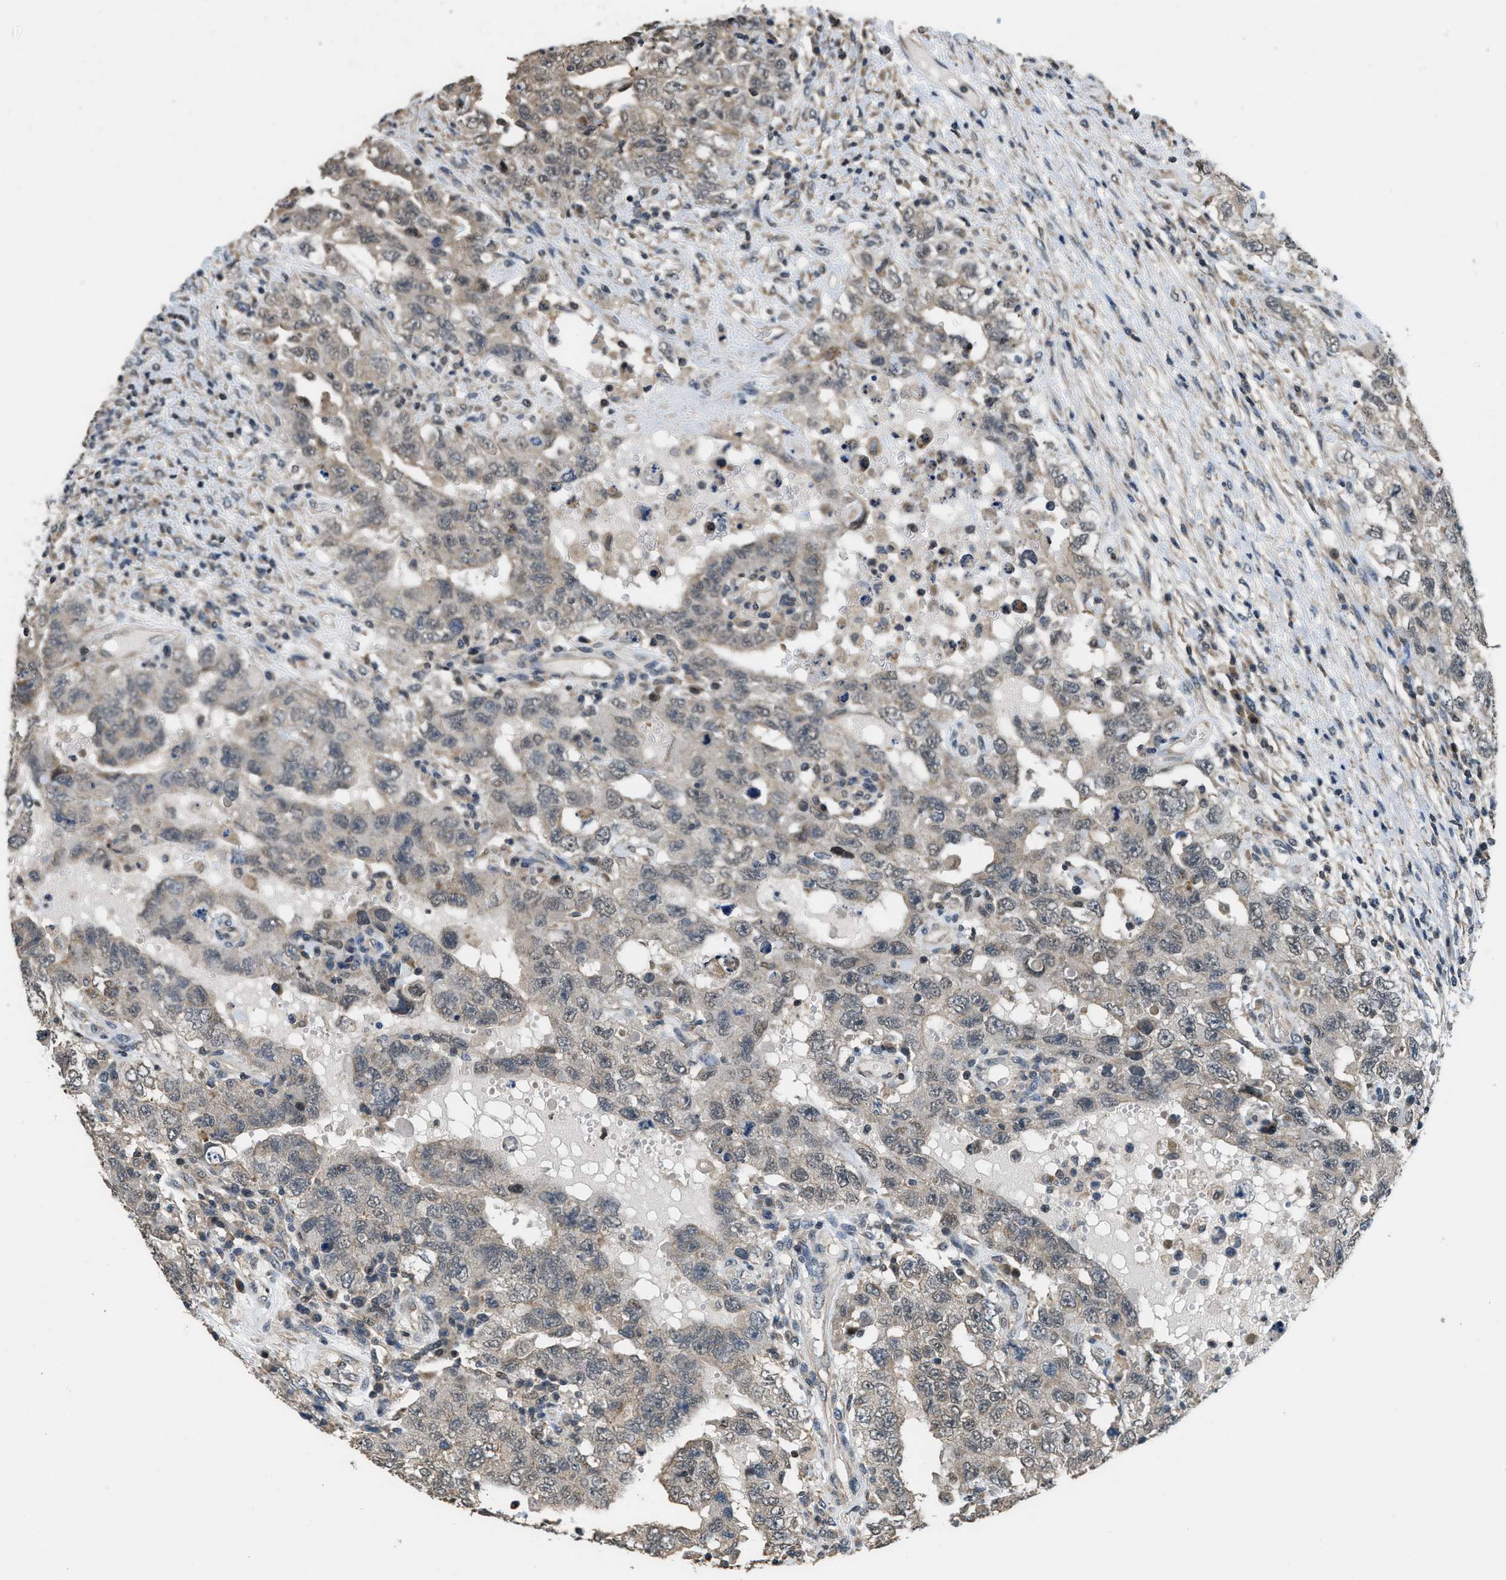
{"staining": {"intensity": "weak", "quantity": ">75%", "location": "cytoplasmic/membranous,nuclear"}, "tissue": "testis cancer", "cell_type": "Tumor cells", "image_type": "cancer", "snomed": [{"axis": "morphology", "description": "Carcinoma, Embryonal, NOS"}, {"axis": "topography", "description": "Testis"}], "caption": "A brown stain shows weak cytoplasmic/membranous and nuclear staining of a protein in testis embryonal carcinoma tumor cells.", "gene": "NAT1", "patient": {"sex": "male", "age": 26}}